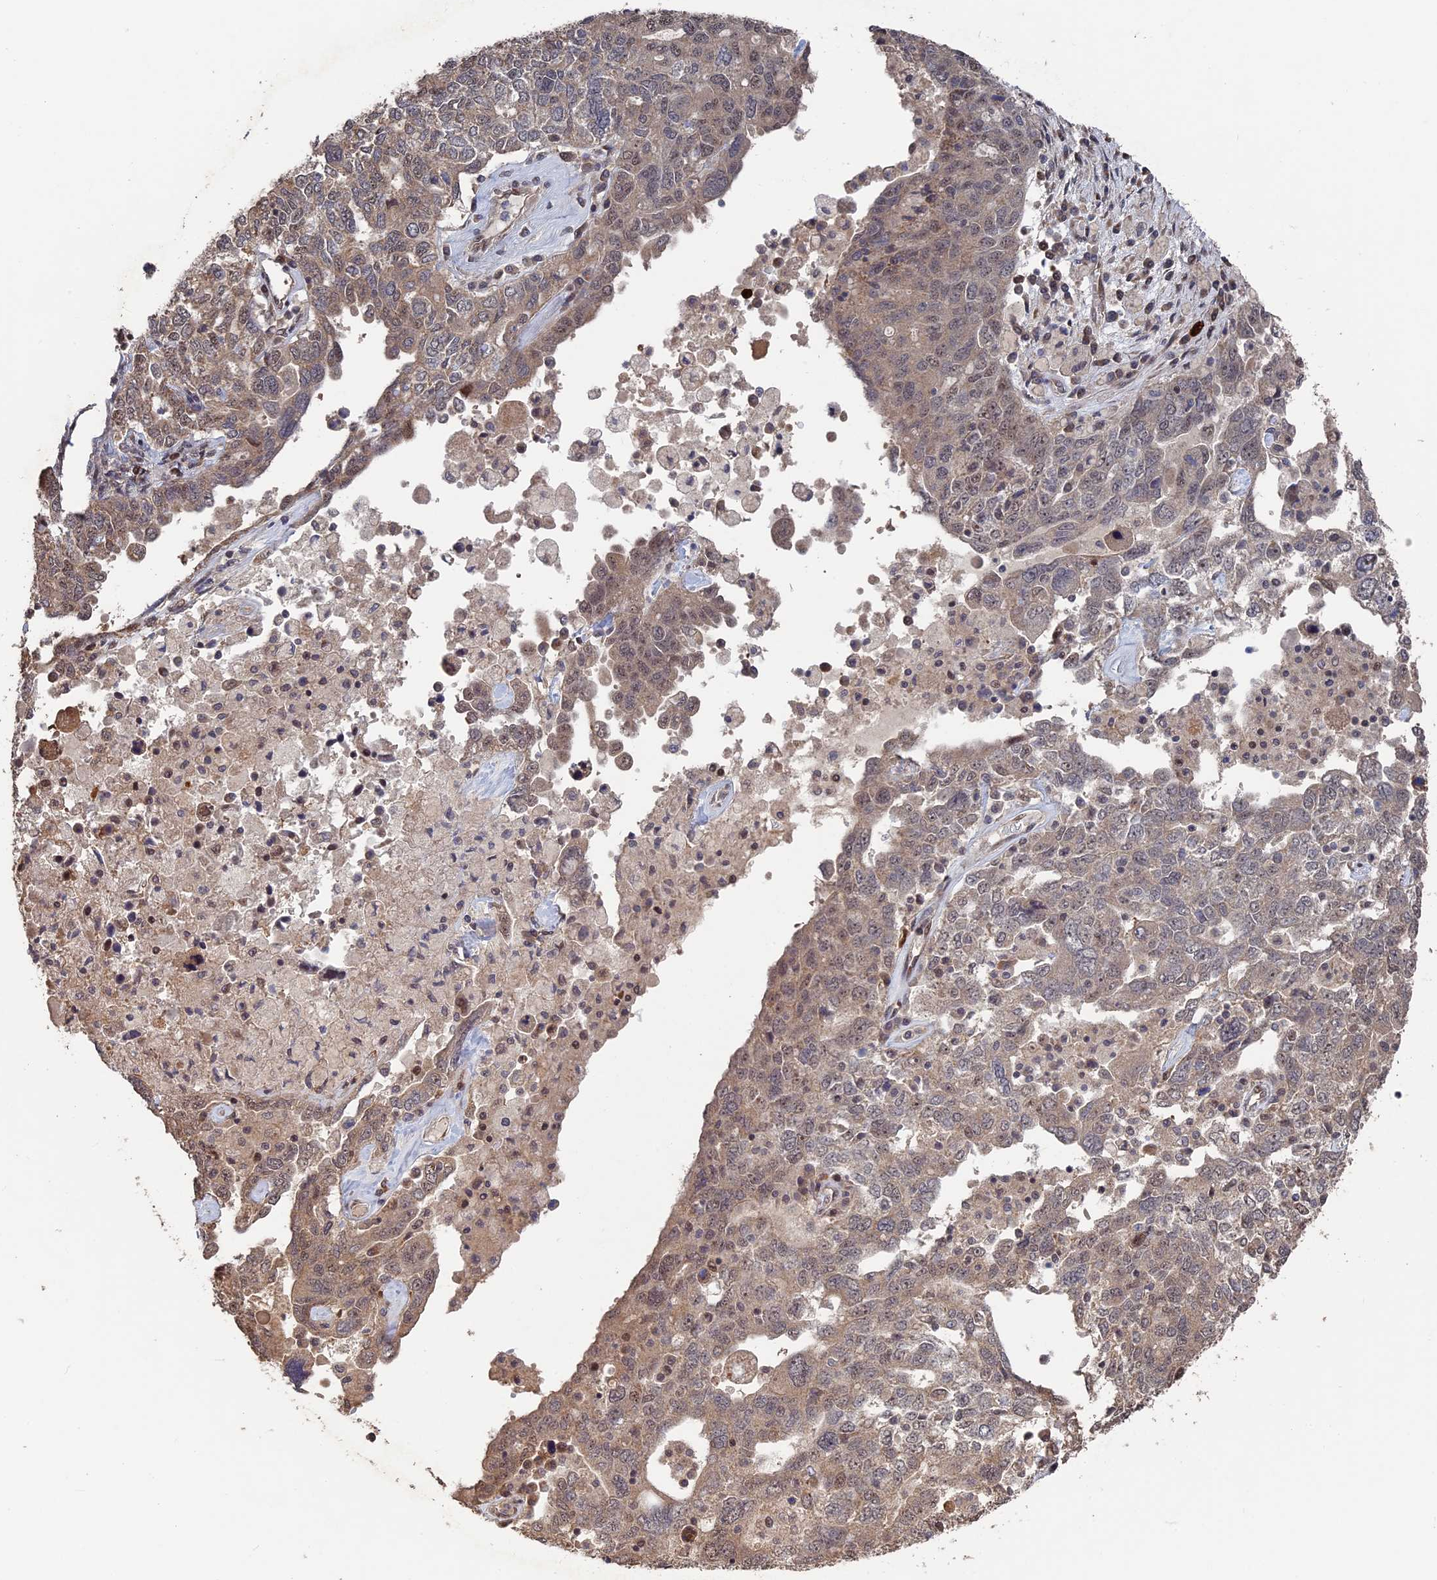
{"staining": {"intensity": "weak", "quantity": ">75%", "location": "cytoplasmic/membranous,nuclear"}, "tissue": "ovarian cancer", "cell_type": "Tumor cells", "image_type": "cancer", "snomed": [{"axis": "morphology", "description": "Carcinoma, endometroid"}, {"axis": "topography", "description": "Ovary"}], "caption": "IHC (DAB) staining of ovarian endometroid carcinoma displays weak cytoplasmic/membranous and nuclear protein staining in approximately >75% of tumor cells.", "gene": "KIAA1328", "patient": {"sex": "female", "age": 62}}